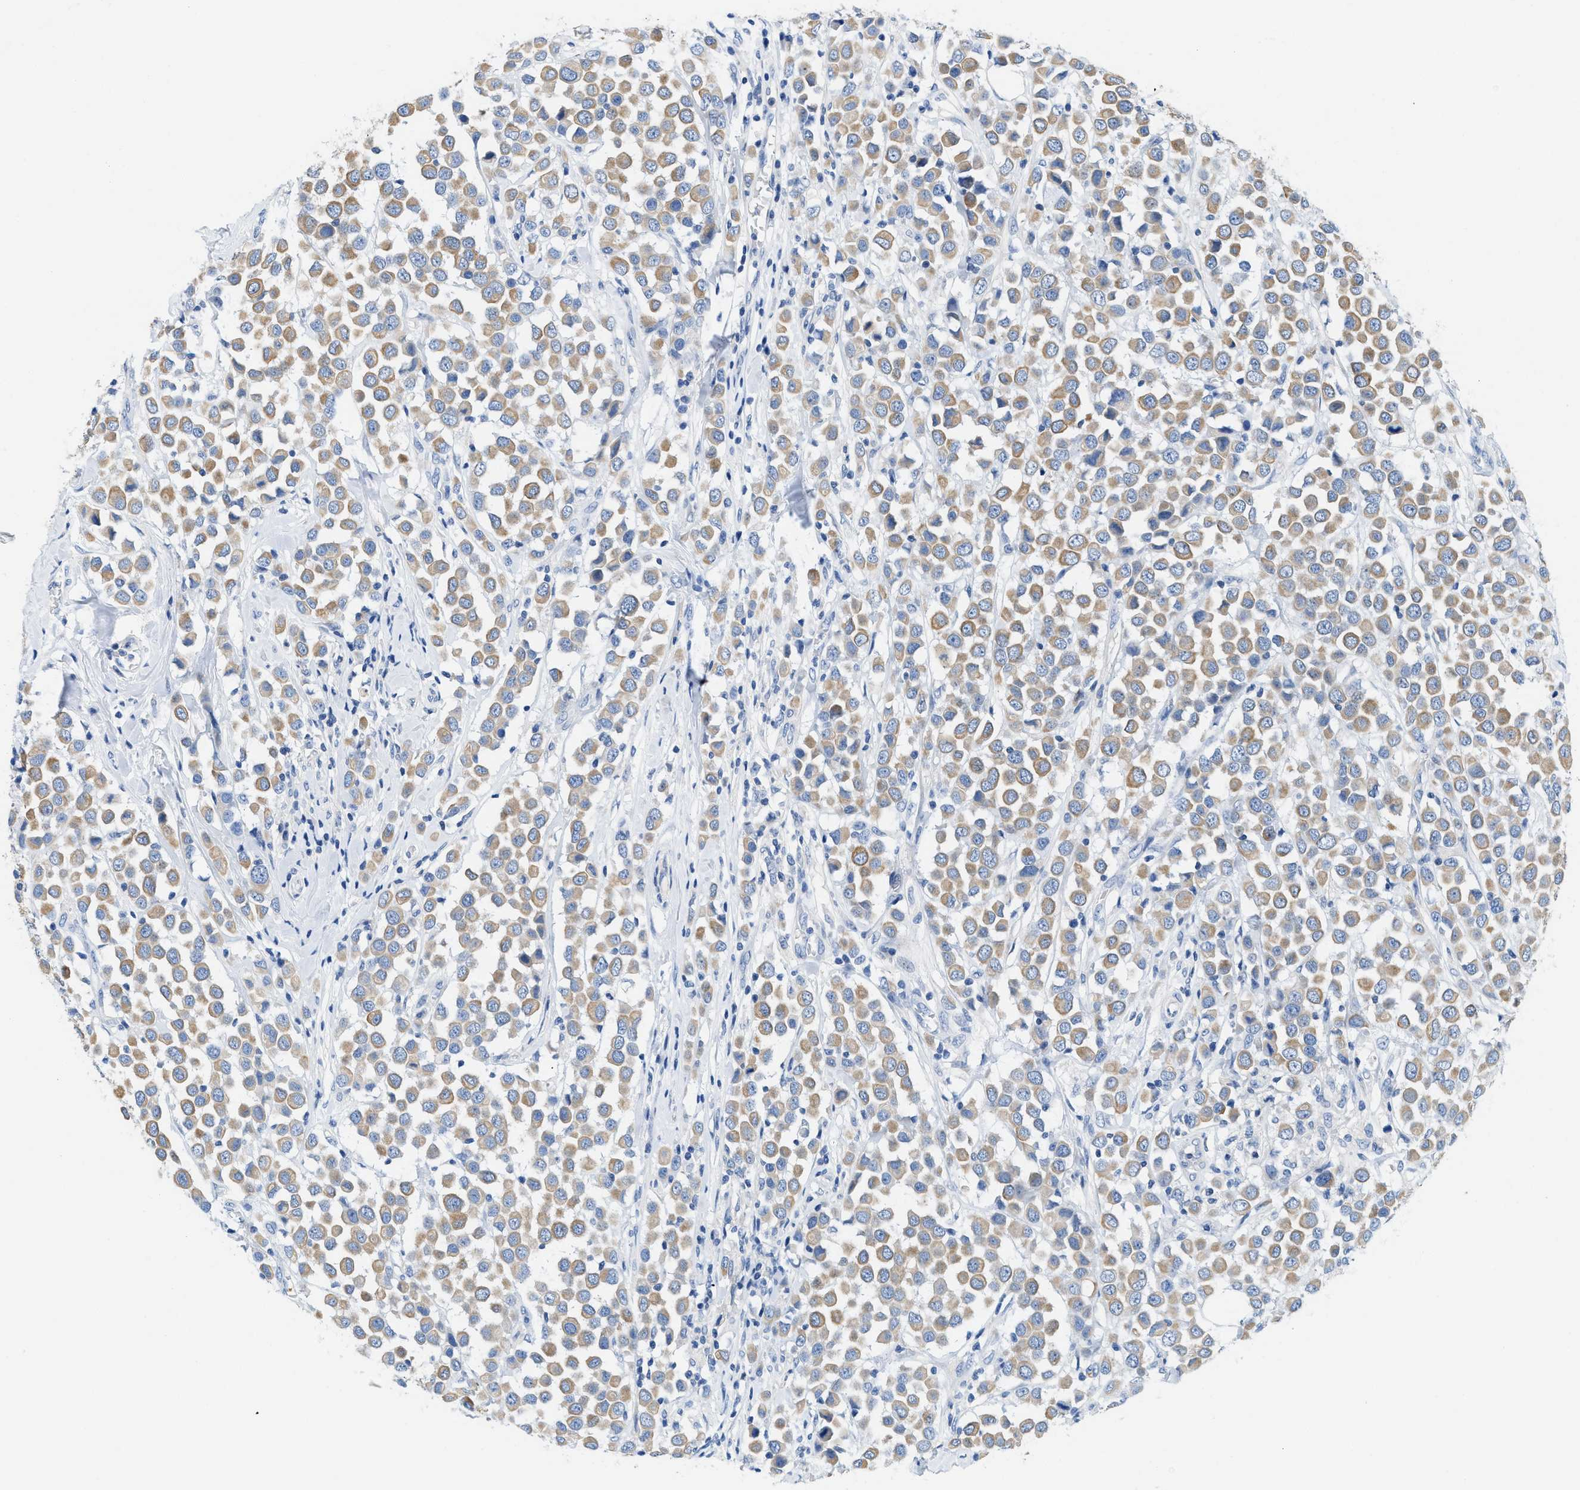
{"staining": {"intensity": "moderate", "quantity": ">75%", "location": "cytoplasmic/membranous"}, "tissue": "breast cancer", "cell_type": "Tumor cells", "image_type": "cancer", "snomed": [{"axis": "morphology", "description": "Duct carcinoma"}, {"axis": "topography", "description": "Breast"}], "caption": "Protein analysis of breast cancer tissue shows moderate cytoplasmic/membranous positivity in approximately >75% of tumor cells.", "gene": "BPGM", "patient": {"sex": "female", "age": 61}}